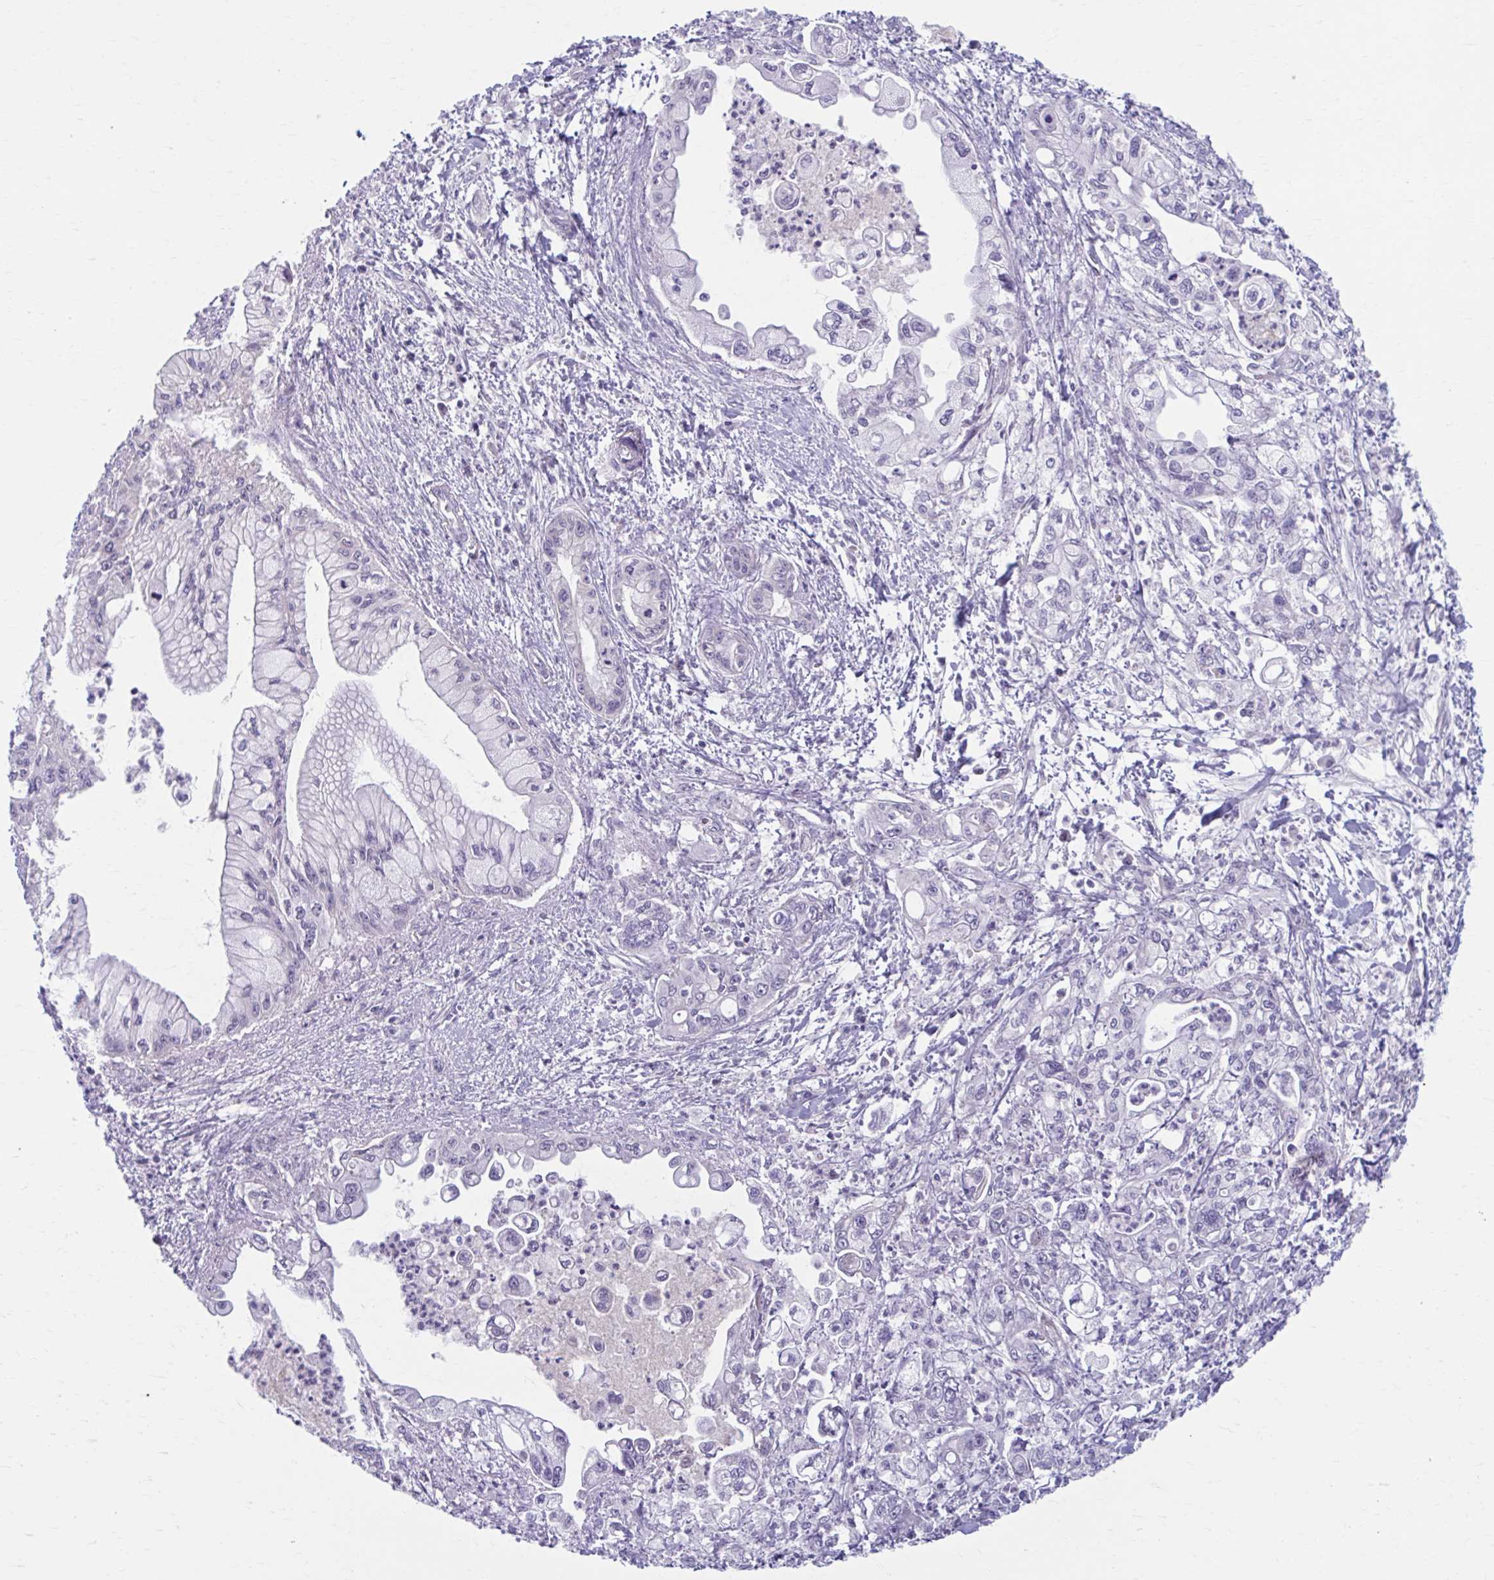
{"staining": {"intensity": "negative", "quantity": "none", "location": "none"}, "tissue": "pancreatic cancer", "cell_type": "Tumor cells", "image_type": "cancer", "snomed": [{"axis": "morphology", "description": "Adenocarcinoma, NOS"}, {"axis": "topography", "description": "Pancreas"}], "caption": "Immunohistochemistry micrograph of neoplastic tissue: human pancreatic adenocarcinoma stained with DAB (3,3'-diaminobenzidine) reveals no significant protein expression in tumor cells. (DAB immunohistochemistry, high magnification).", "gene": "CHST3", "patient": {"sex": "male", "age": 61}}